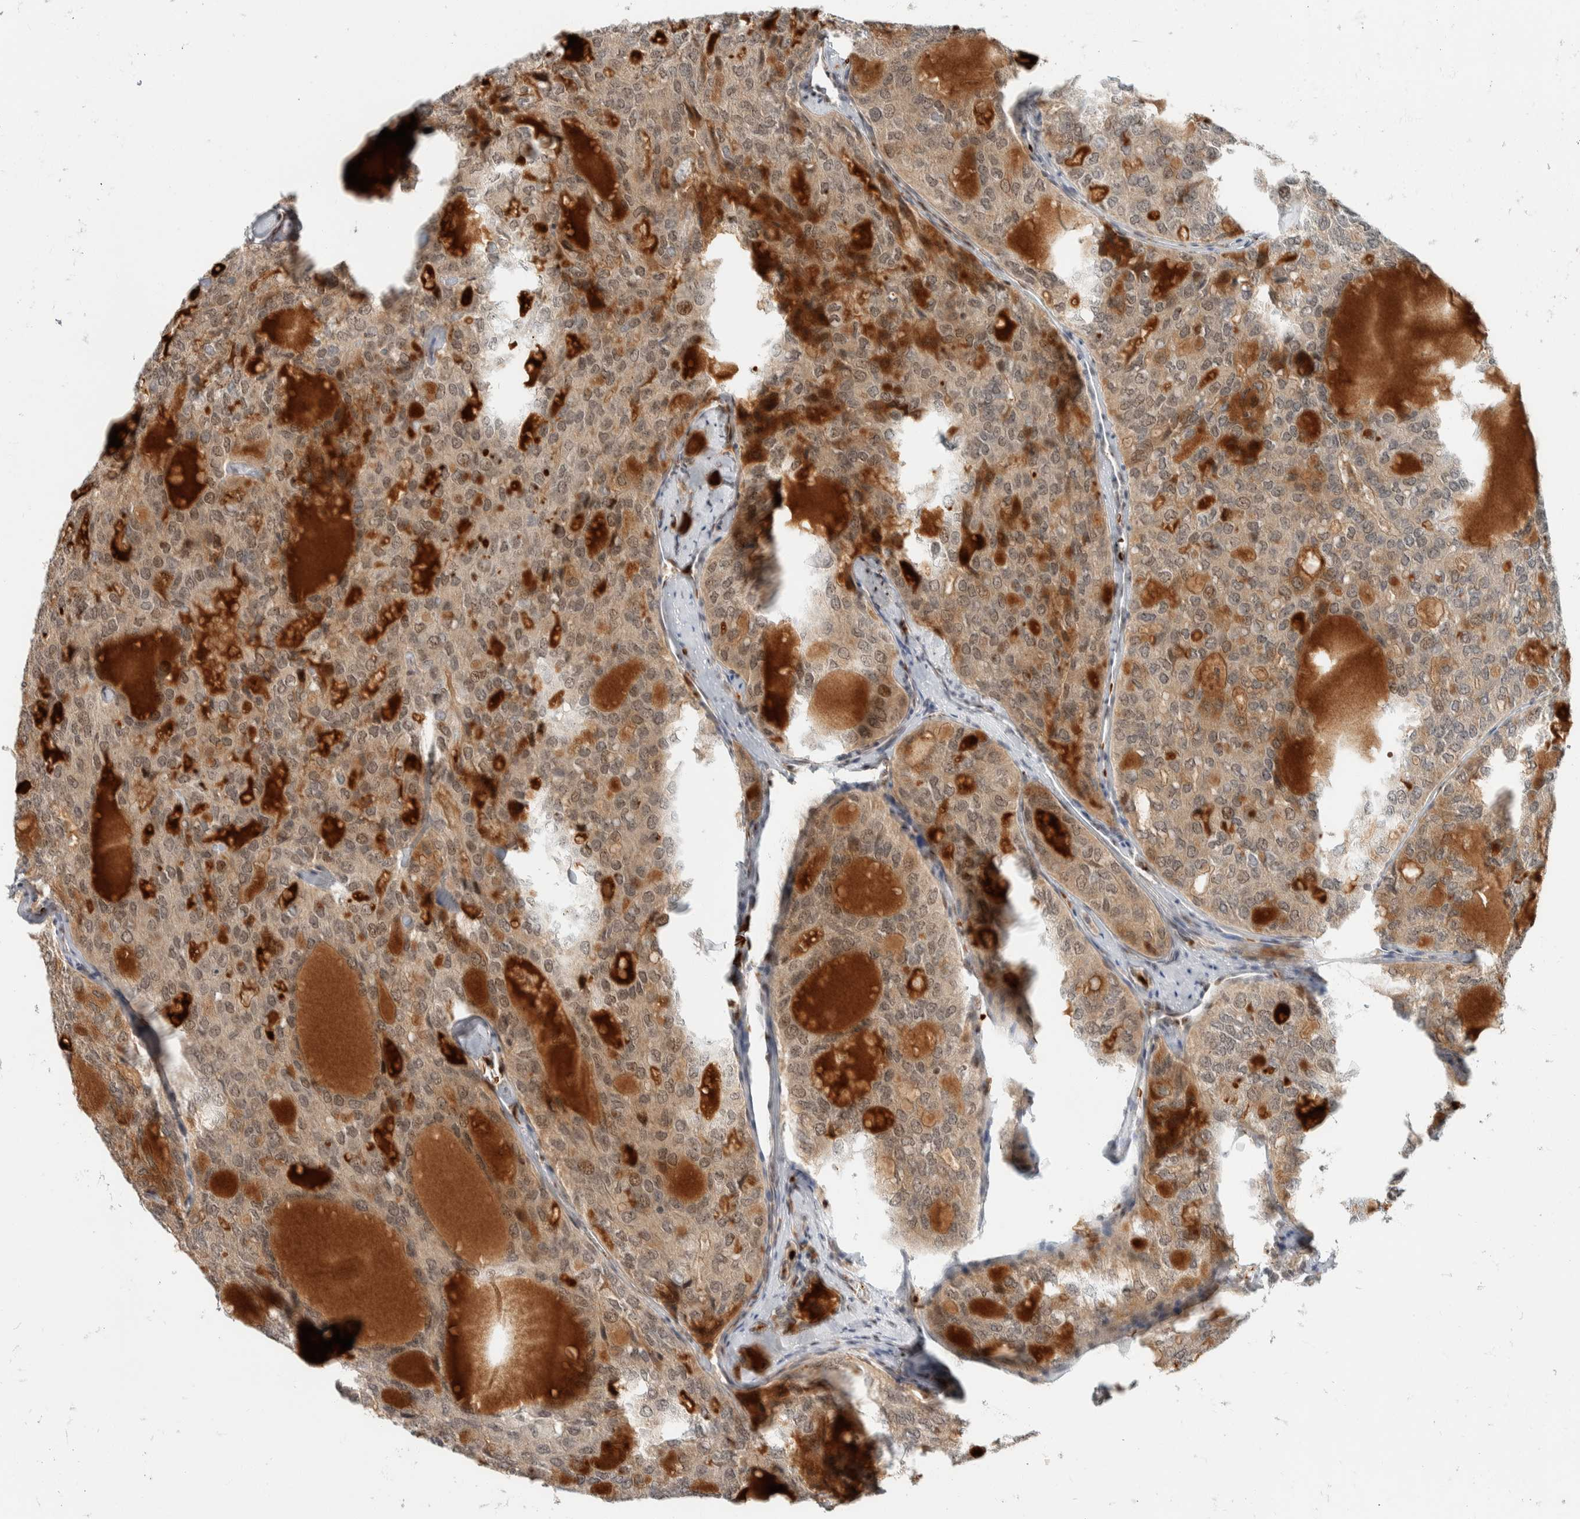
{"staining": {"intensity": "weak", "quantity": ">75%", "location": "nuclear"}, "tissue": "thyroid cancer", "cell_type": "Tumor cells", "image_type": "cancer", "snomed": [{"axis": "morphology", "description": "Follicular adenoma carcinoma, NOS"}, {"axis": "topography", "description": "Thyroid gland"}], "caption": "Weak nuclear staining for a protein is identified in approximately >75% of tumor cells of thyroid cancer using immunohistochemistry (IHC).", "gene": "ZBTB2", "patient": {"sex": "male", "age": 75}}